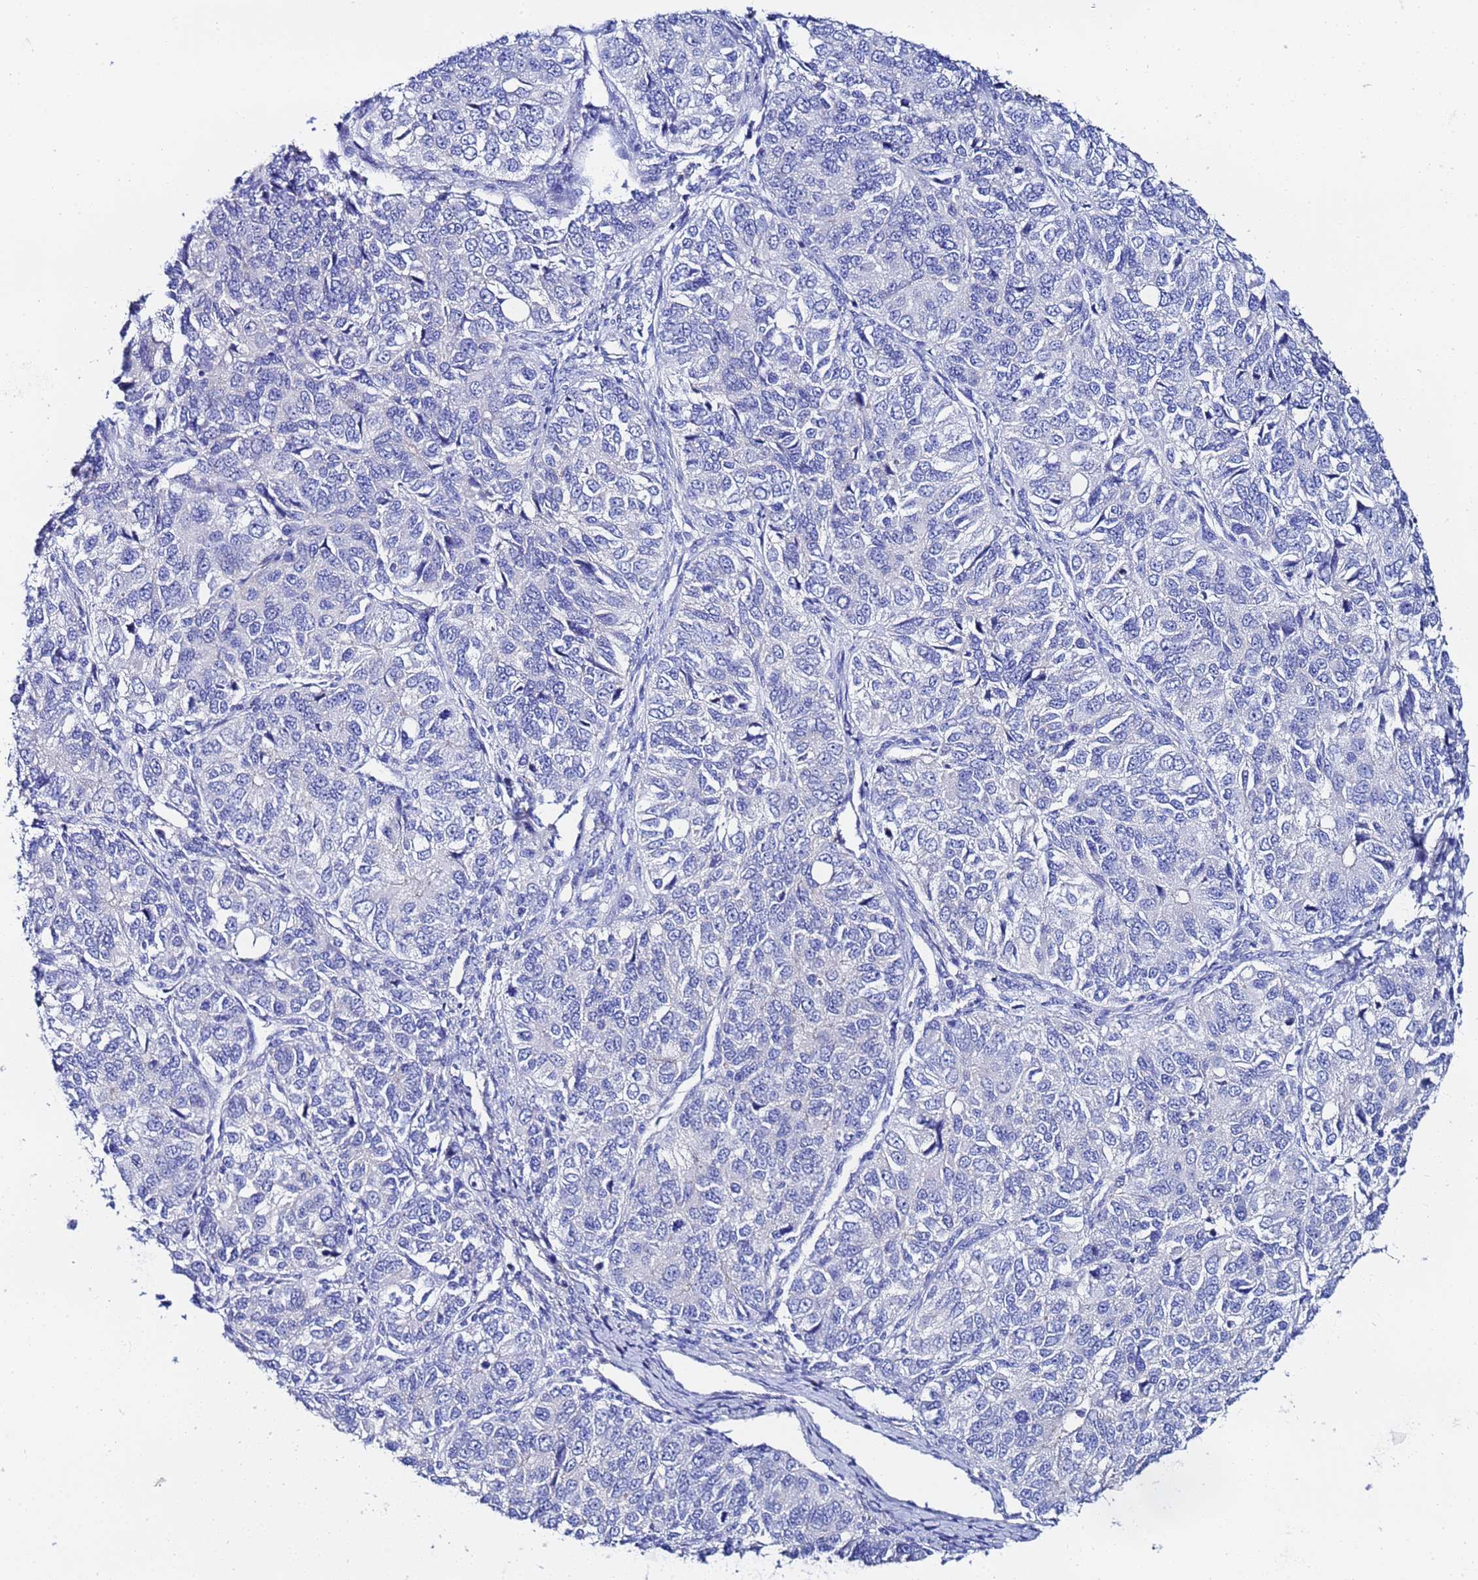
{"staining": {"intensity": "negative", "quantity": "none", "location": "none"}, "tissue": "ovarian cancer", "cell_type": "Tumor cells", "image_type": "cancer", "snomed": [{"axis": "morphology", "description": "Carcinoma, endometroid"}, {"axis": "topography", "description": "Ovary"}], "caption": "Immunohistochemistry (IHC) photomicrograph of human ovarian cancer stained for a protein (brown), which exhibits no expression in tumor cells. Brightfield microscopy of IHC stained with DAB (3,3'-diaminobenzidine) (brown) and hematoxylin (blue), captured at high magnification.", "gene": "RAB39B", "patient": {"sex": "female", "age": 51}}